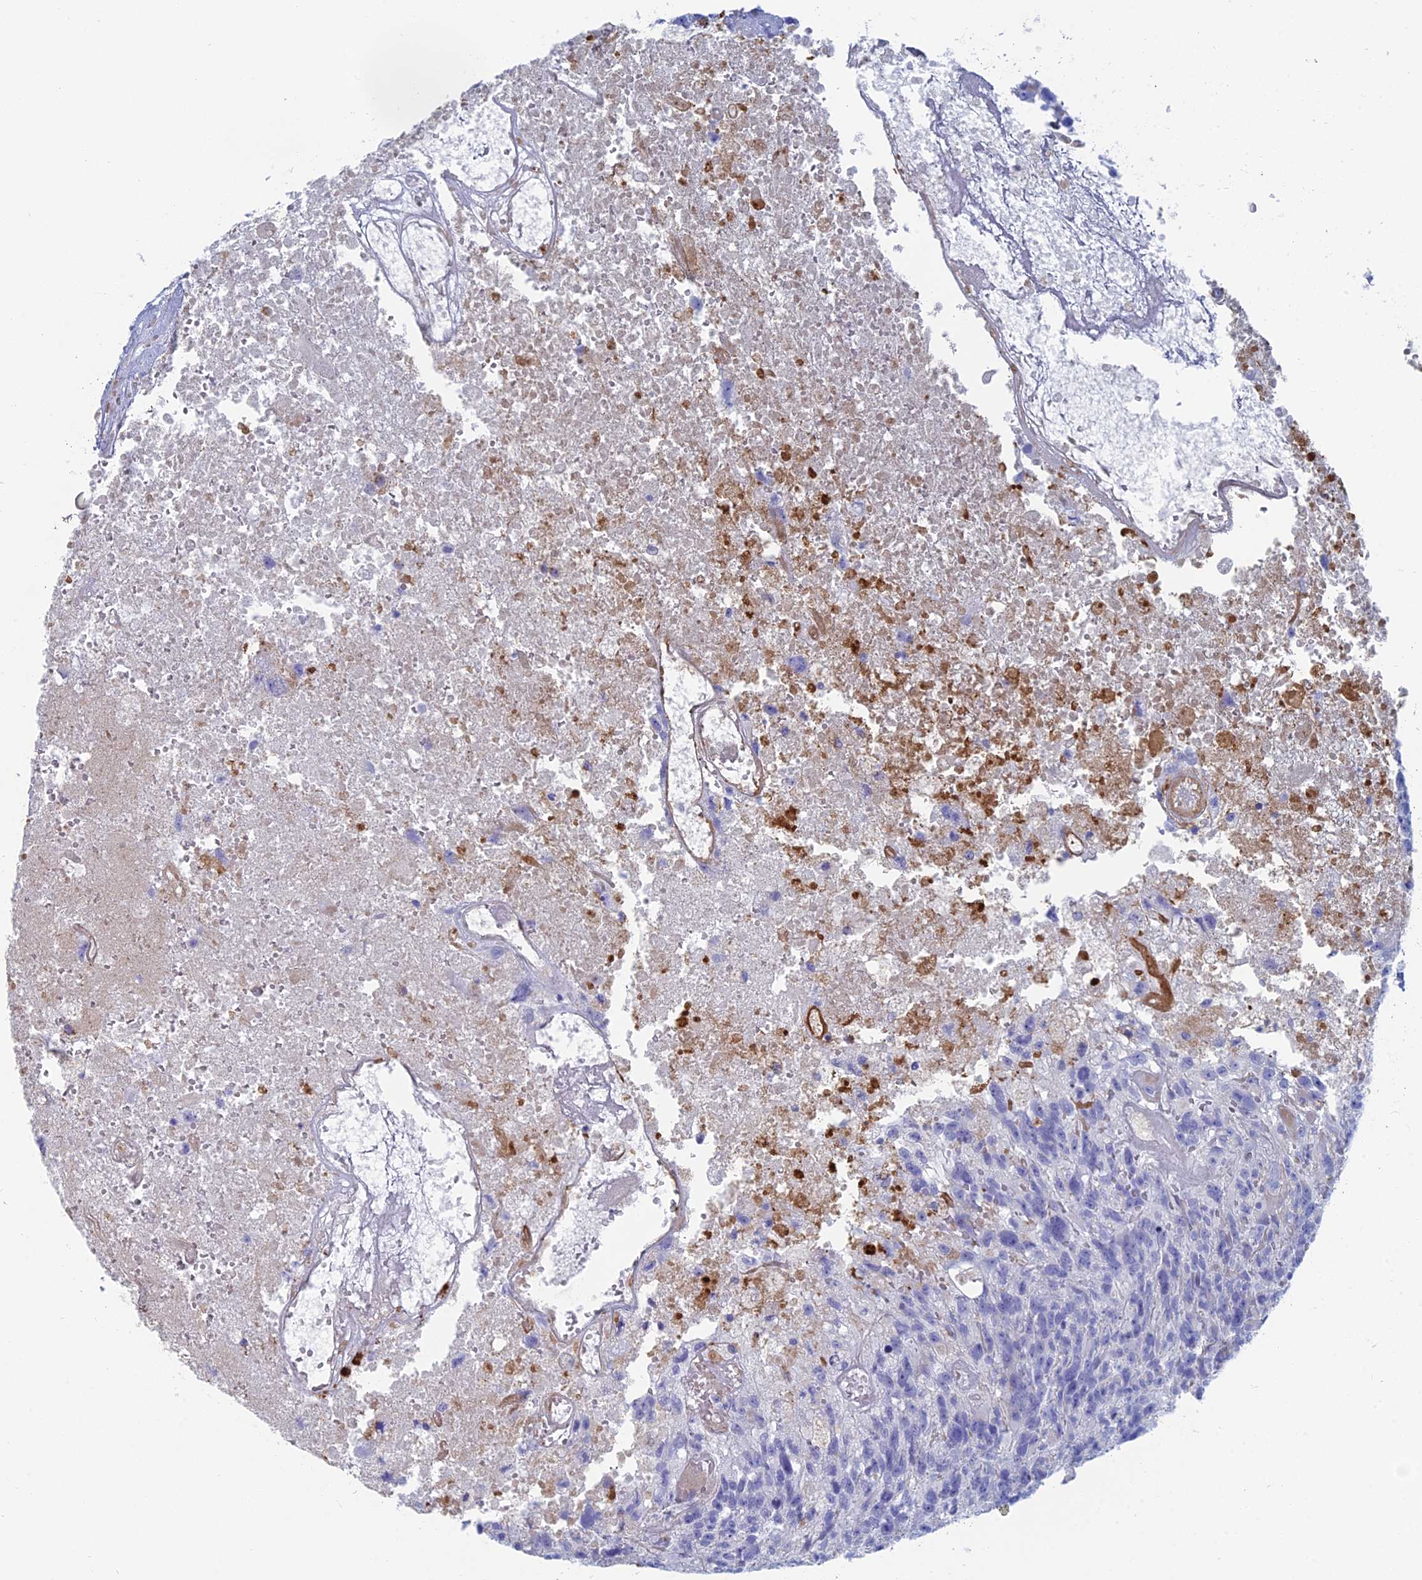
{"staining": {"intensity": "negative", "quantity": "none", "location": "none"}, "tissue": "glioma", "cell_type": "Tumor cells", "image_type": "cancer", "snomed": [{"axis": "morphology", "description": "Glioma, malignant, High grade"}, {"axis": "topography", "description": "Brain"}], "caption": "Human malignant glioma (high-grade) stained for a protein using IHC exhibits no positivity in tumor cells.", "gene": "ALMS1", "patient": {"sex": "male", "age": 76}}